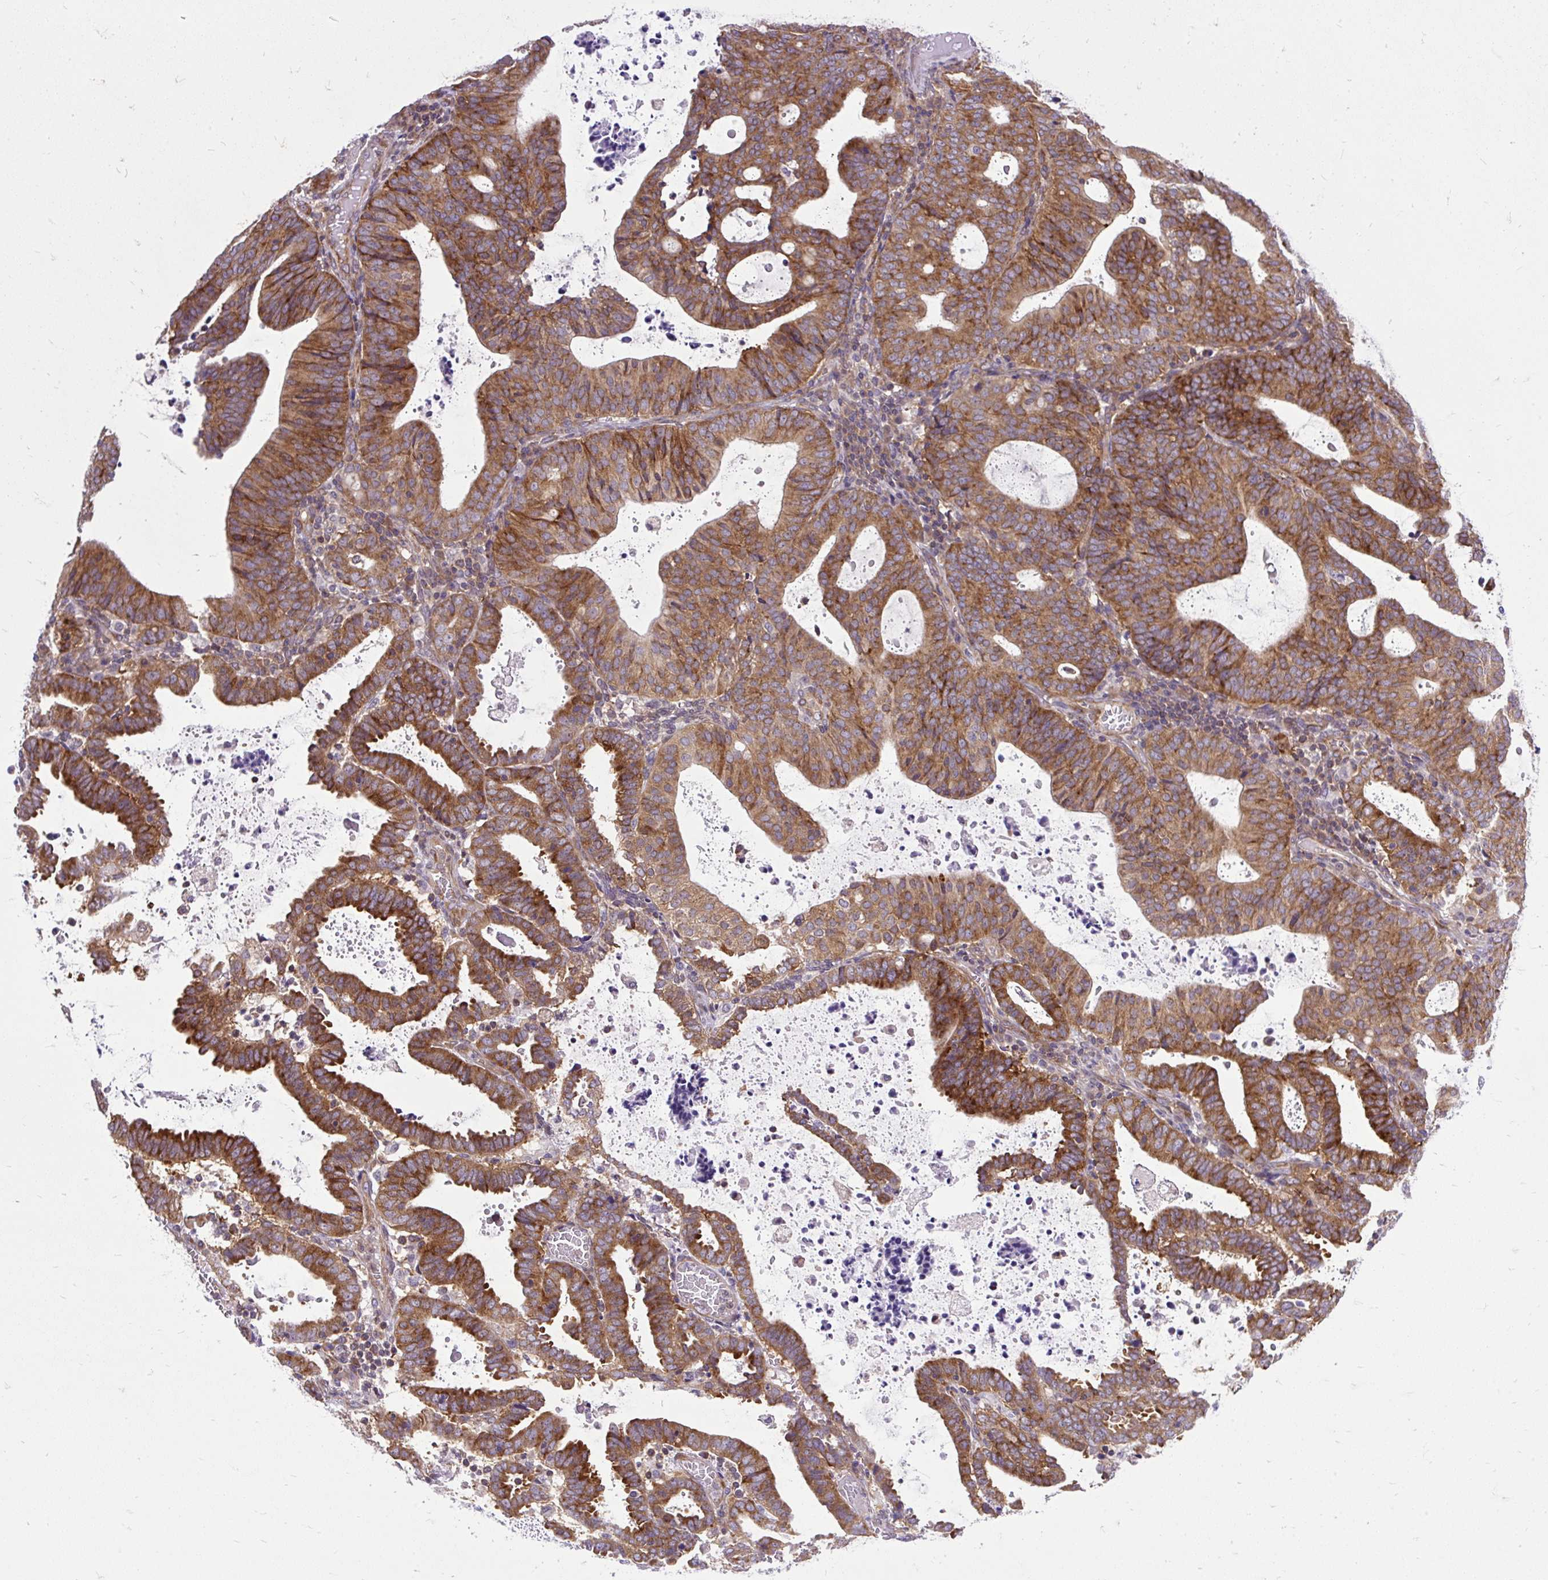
{"staining": {"intensity": "strong", "quantity": ">75%", "location": "cytoplasmic/membranous"}, "tissue": "endometrial cancer", "cell_type": "Tumor cells", "image_type": "cancer", "snomed": [{"axis": "morphology", "description": "Adenocarcinoma, NOS"}, {"axis": "topography", "description": "Uterus"}], "caption": "A brown stain shows strong cytoplasmic/membranous expression of a protein in human endometrial adenocarcinoma tumor cells. (Brightfield microscopy of DAB IHC at high magnification).", "gene": "TRIM17", "patient": {"sex": "female", "age": 83}}